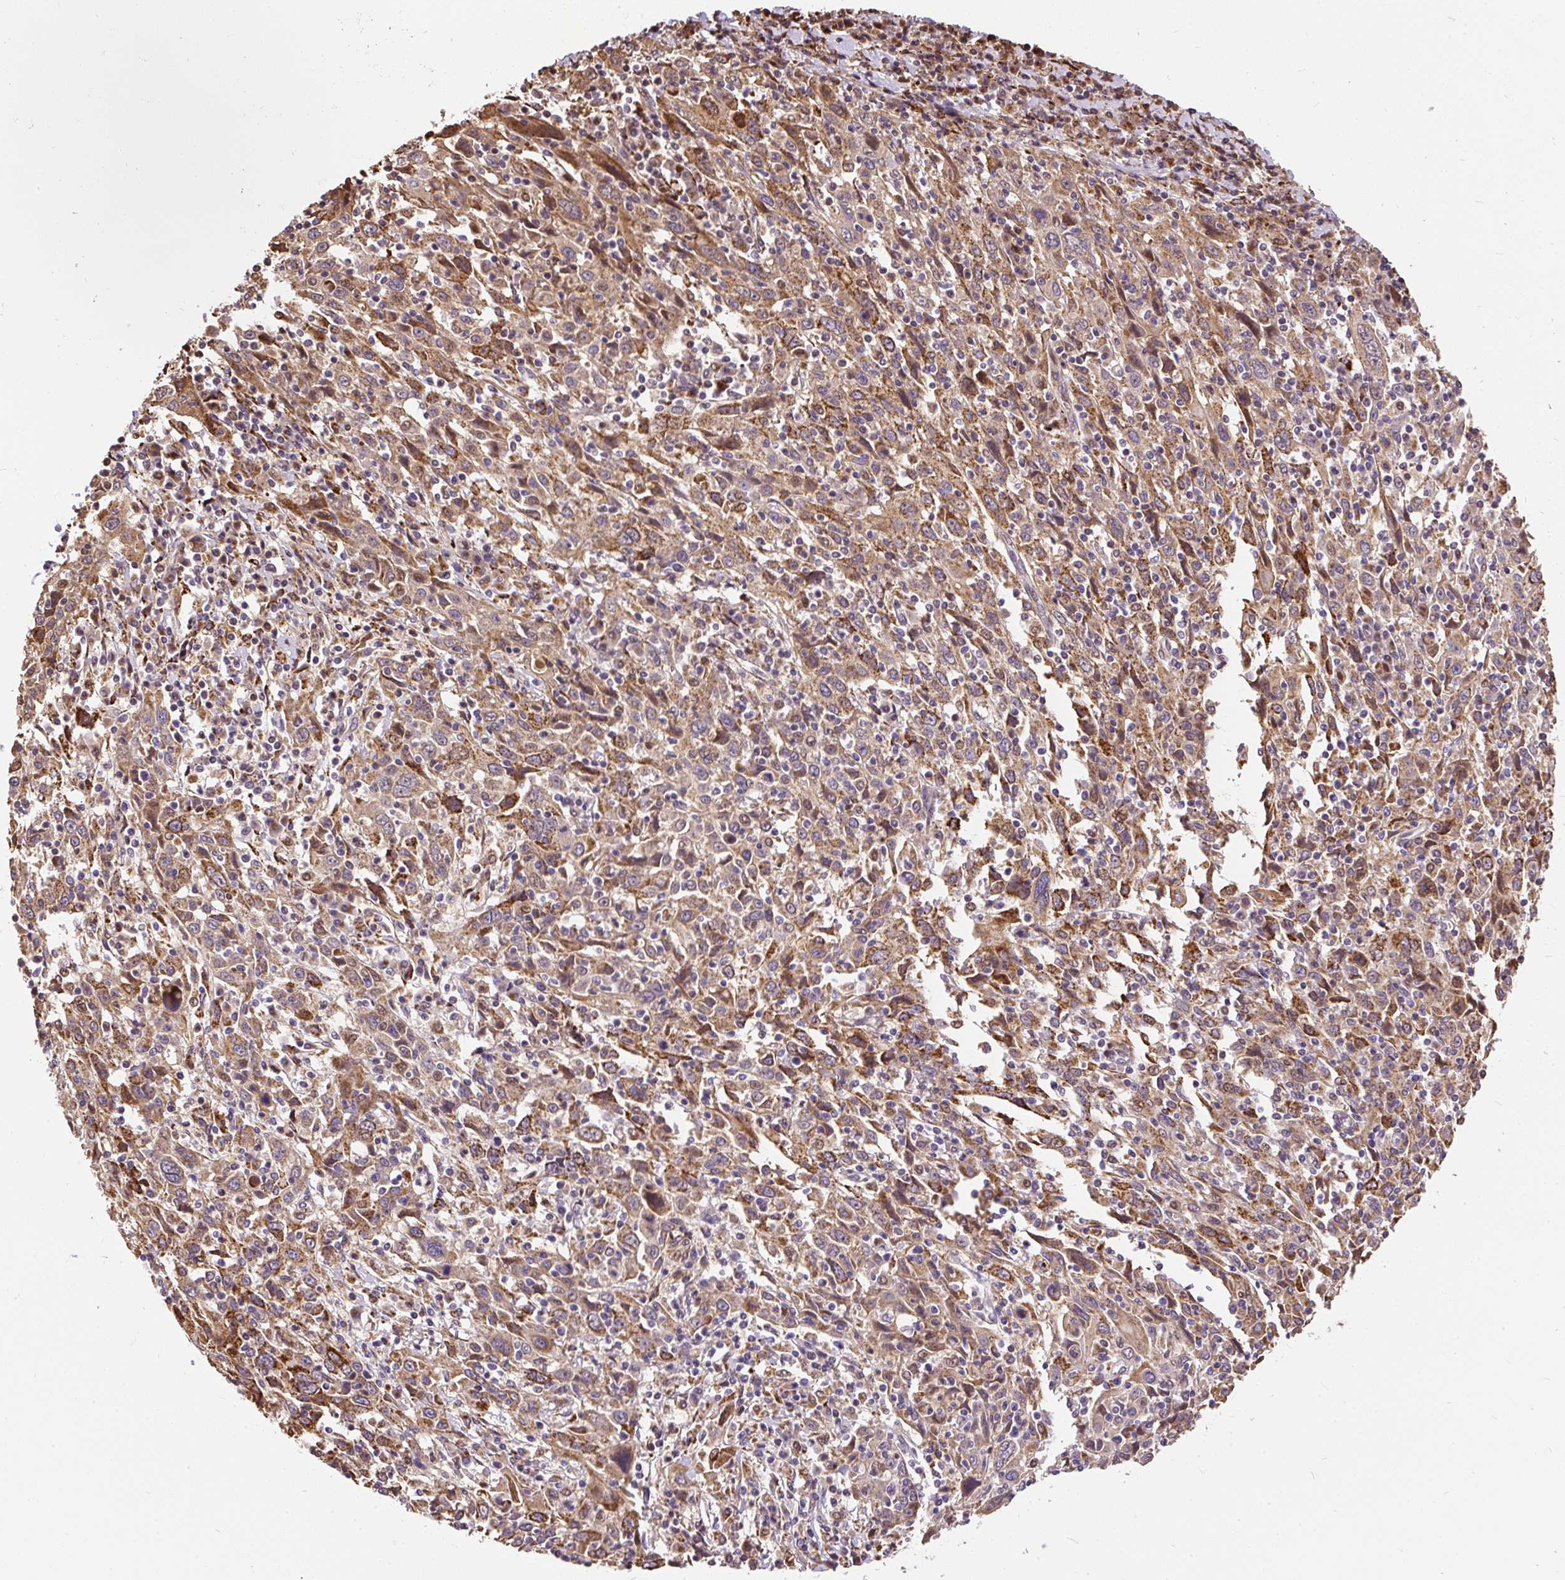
{"staining": {"intensity": "moderate", "quantity": ">75%", "location": "cytoplasmic/membranous"}, "tissue": "cervical cancer", "cell_type": "Tumor cells", "image_type": "cancer", "snomed": [{"axis": "morphology", "description": "Squamous cell carcinoma, NOS"}, {"axis": "topography", "description": "Cervix"}], "caption": "Immunohistochemical staining of human cervical squamous cell carcinoma displays medium levels of moderate cytoplasmic/membranous protein positivity in about >75% of tumor cells. The staining was performed using DAB, with brown indicating positive protein expression. Nuclei are stained blue with hematoxylin.", "gene": "PUS7L", "patient": {"sex": "female", "age": 46}}